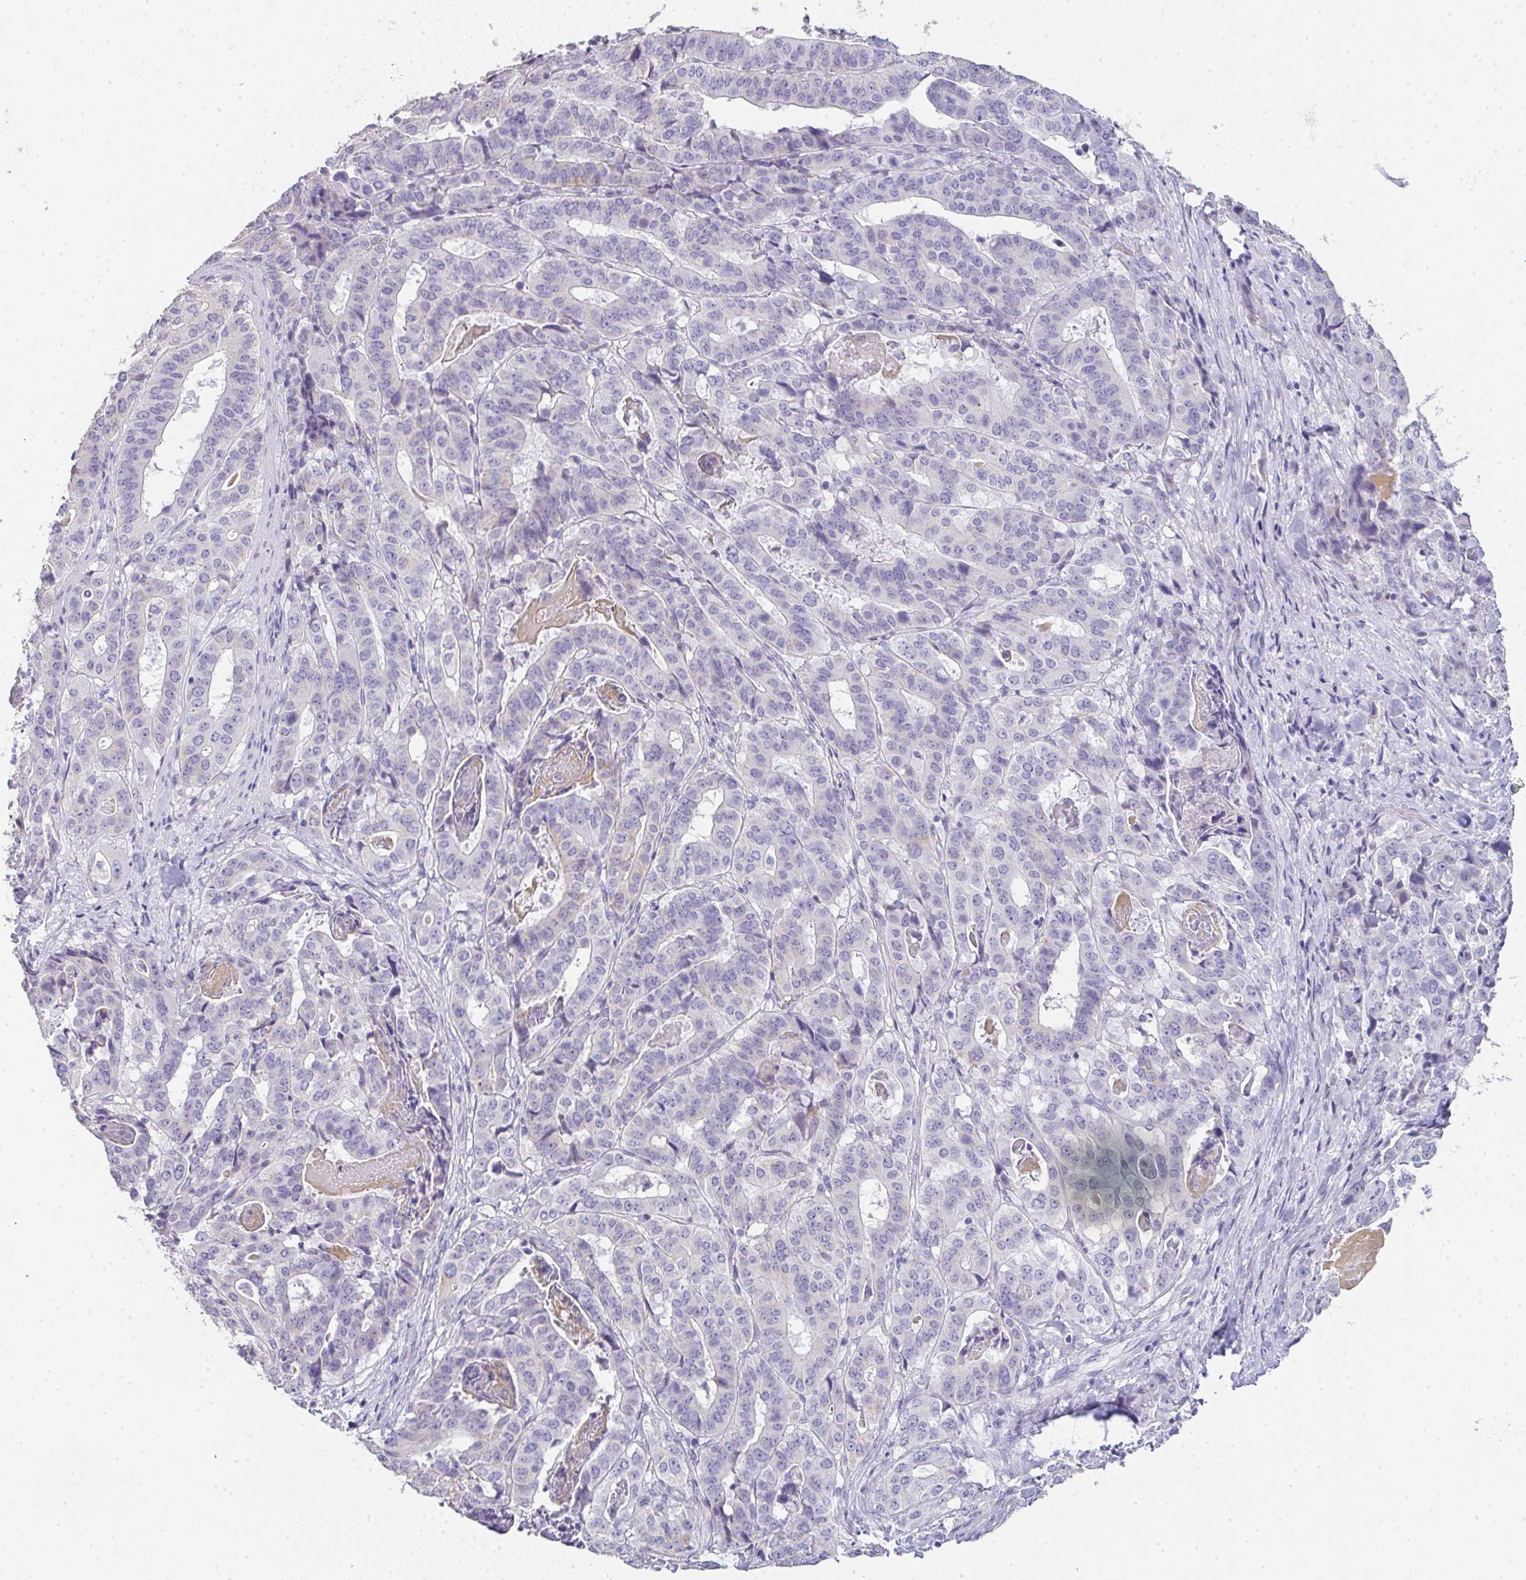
{"staining": {"intensity": "negative", "quantity": "none", "location": "none"}, "tissue": "stomach cancer", "cell_type": "Tumor cells", "image_type": "cancer", "snomed": [{"axis": "morphology", "description": "Adenocarcinoma, NOS"}, {"axis": "topography", "description": "Stomach"}], "caption": "Tumor cells are negative for protein expression in human stomach cancer (adenocarcinoma).", "gene": "LPAR4", "patient": {"sex": "male", "age": 48}}